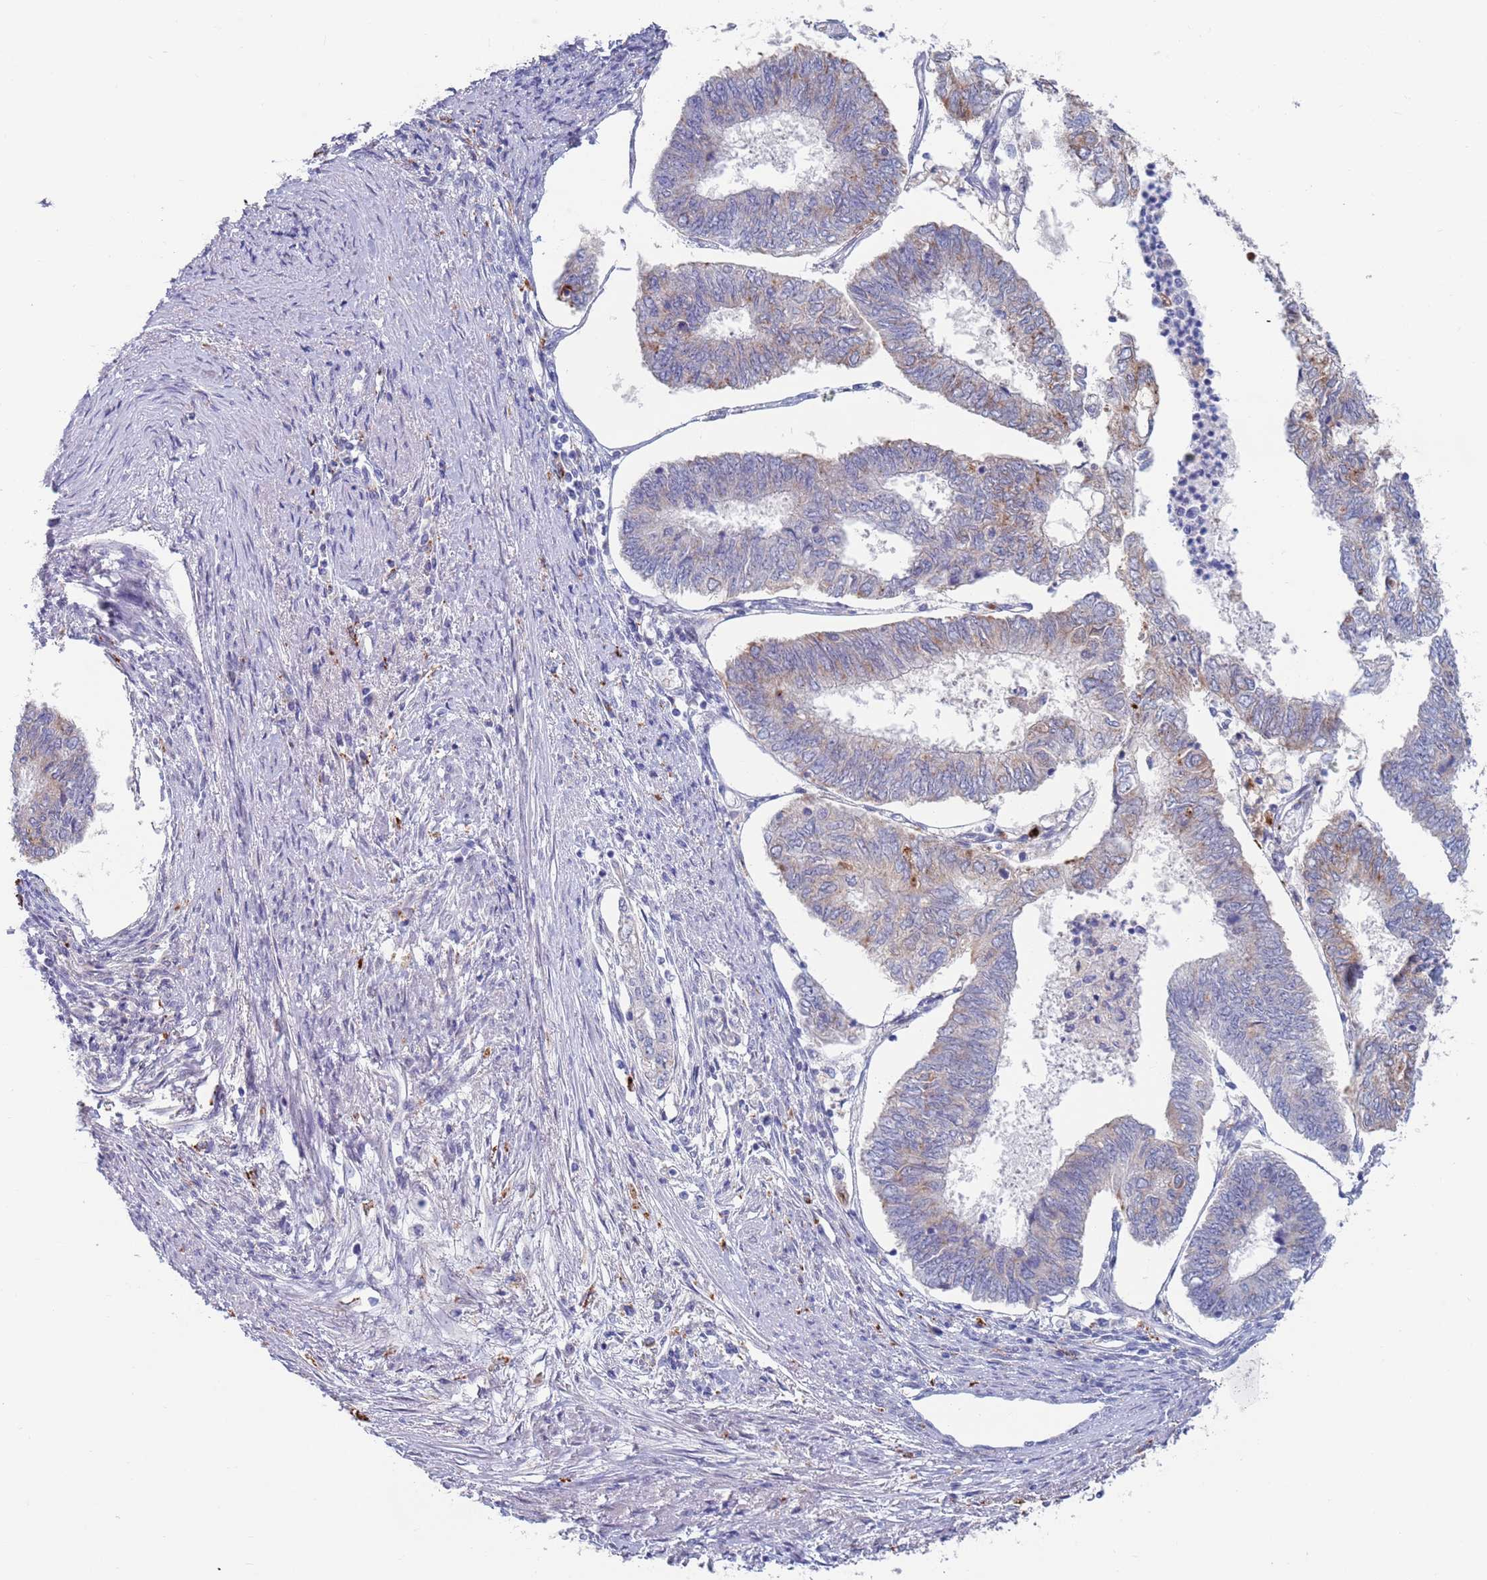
{"staining": {"intensity": "weak", "quantity": "<25%", "location": "cytoplasmic/membranous"}, "tissue": "endometrial cancer", "cell_type": "Tumor cells", "image_type": "cancer", "snomed": [{"axis": "morphology", "description": "Adenocarcinoma, NOS"}, {"axis": "topography", "description": "Endometrium"}], "caption": "Tumor cells are negative for brown protein staining in adenocarcinoma (endometrial).", "gene": "FUCA1", "patient": {"sex": "female", "age": 68}}